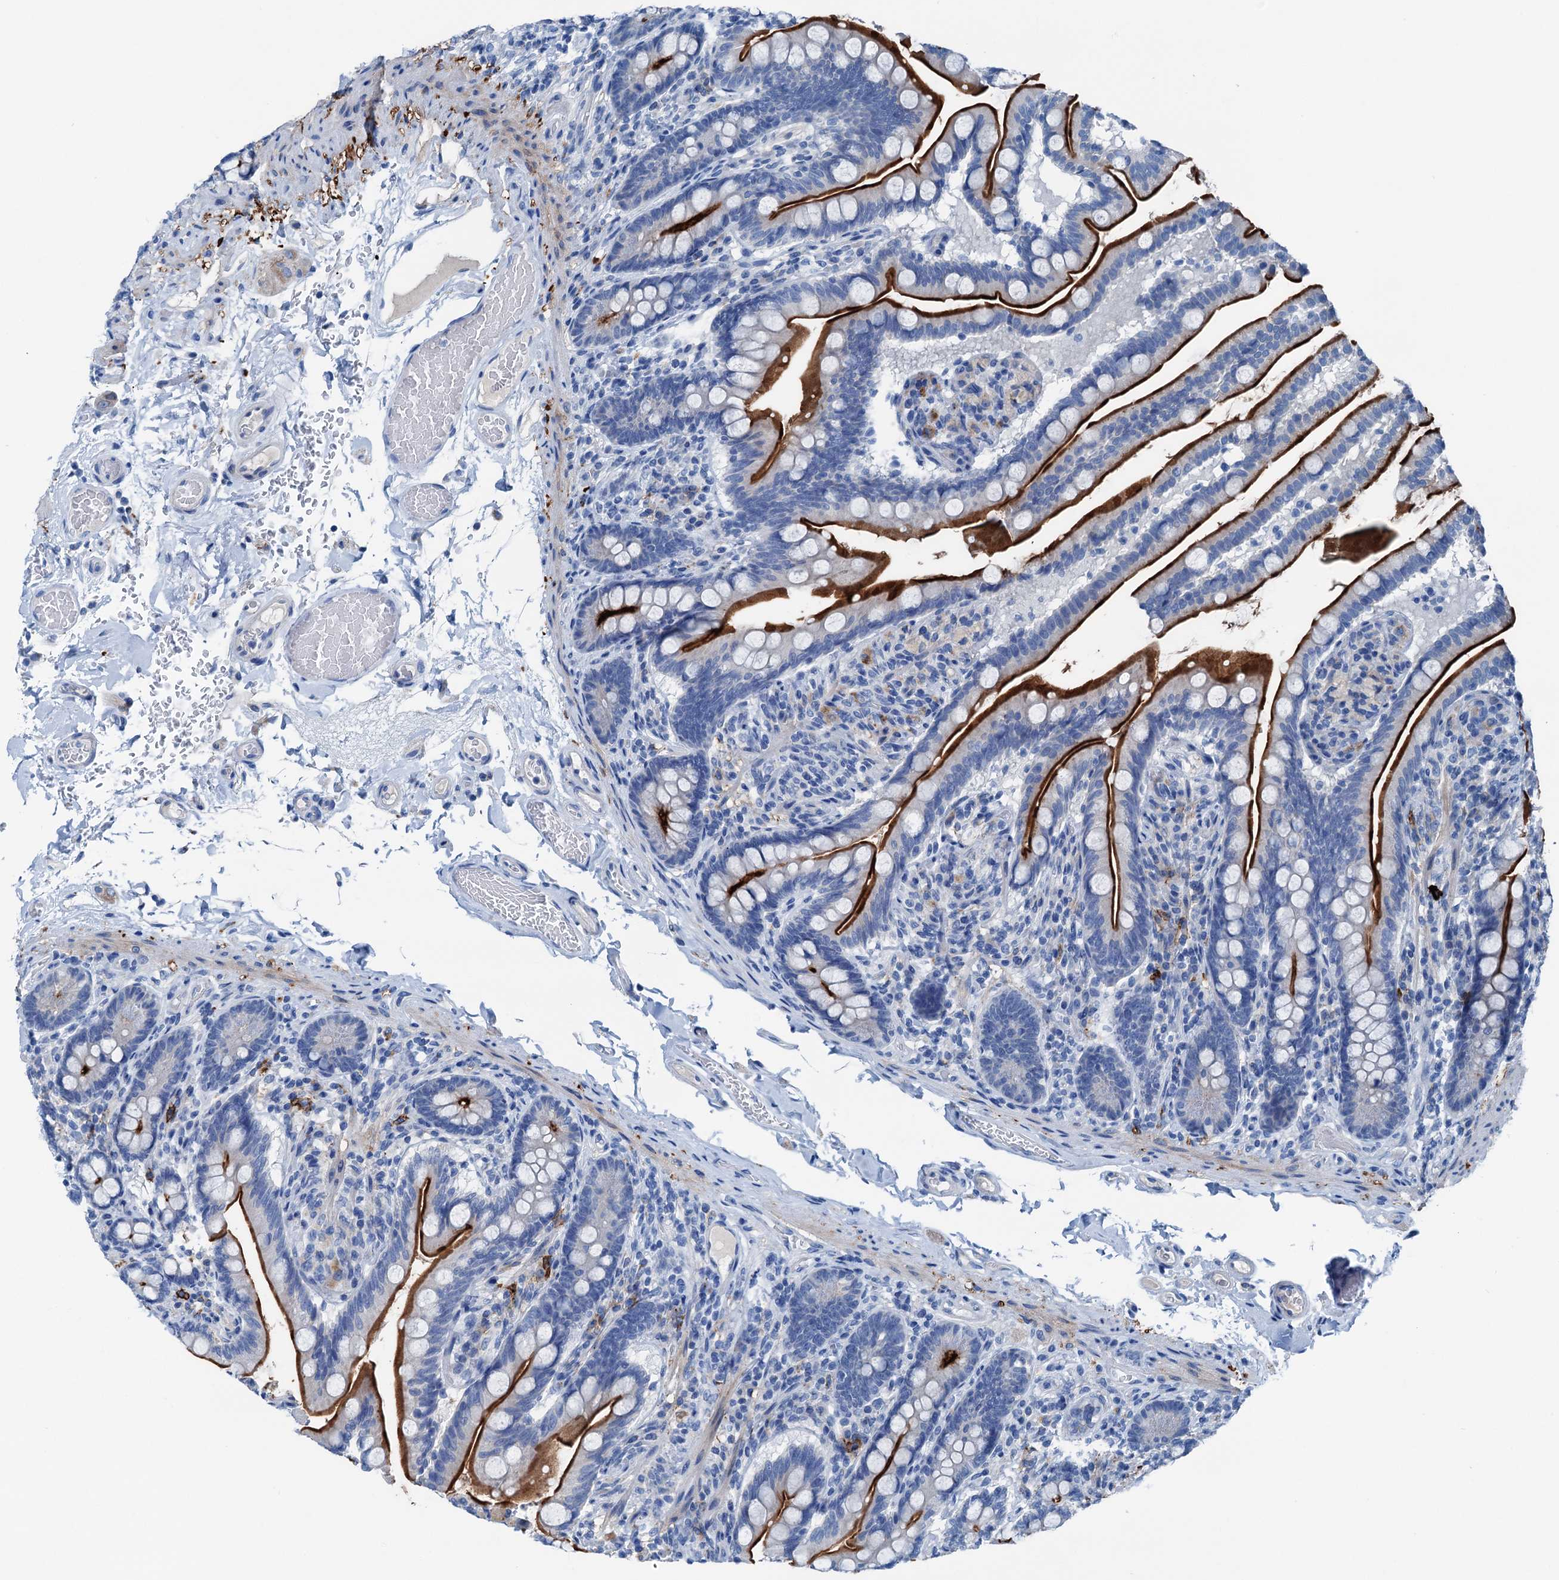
{"staining": {"intensity": "strong", "quantity": "25%-75%", "location": "cytoplasmic/membranous"}, "tissue": "small intestine", "cell_type": "Glandular cells", "image_type": "normal", "snomed": [{"axis": "morphology", "description": "Normal tissue, NOS"}, {"axis": "topography", "description": "Small intestine"}], "caption": "Brown immunohistochemical staining in normal small intestine exhibits strong cytoplasmic/membranous staining in approximately 25%-75% of glandular cells. (DAB (3,3'-diaminobenzidine) IHC, brown staining for protein, blue staining for nuclei).", "gene": "C1QTNF4", "patient": {"sex": "female", "age": 64}}